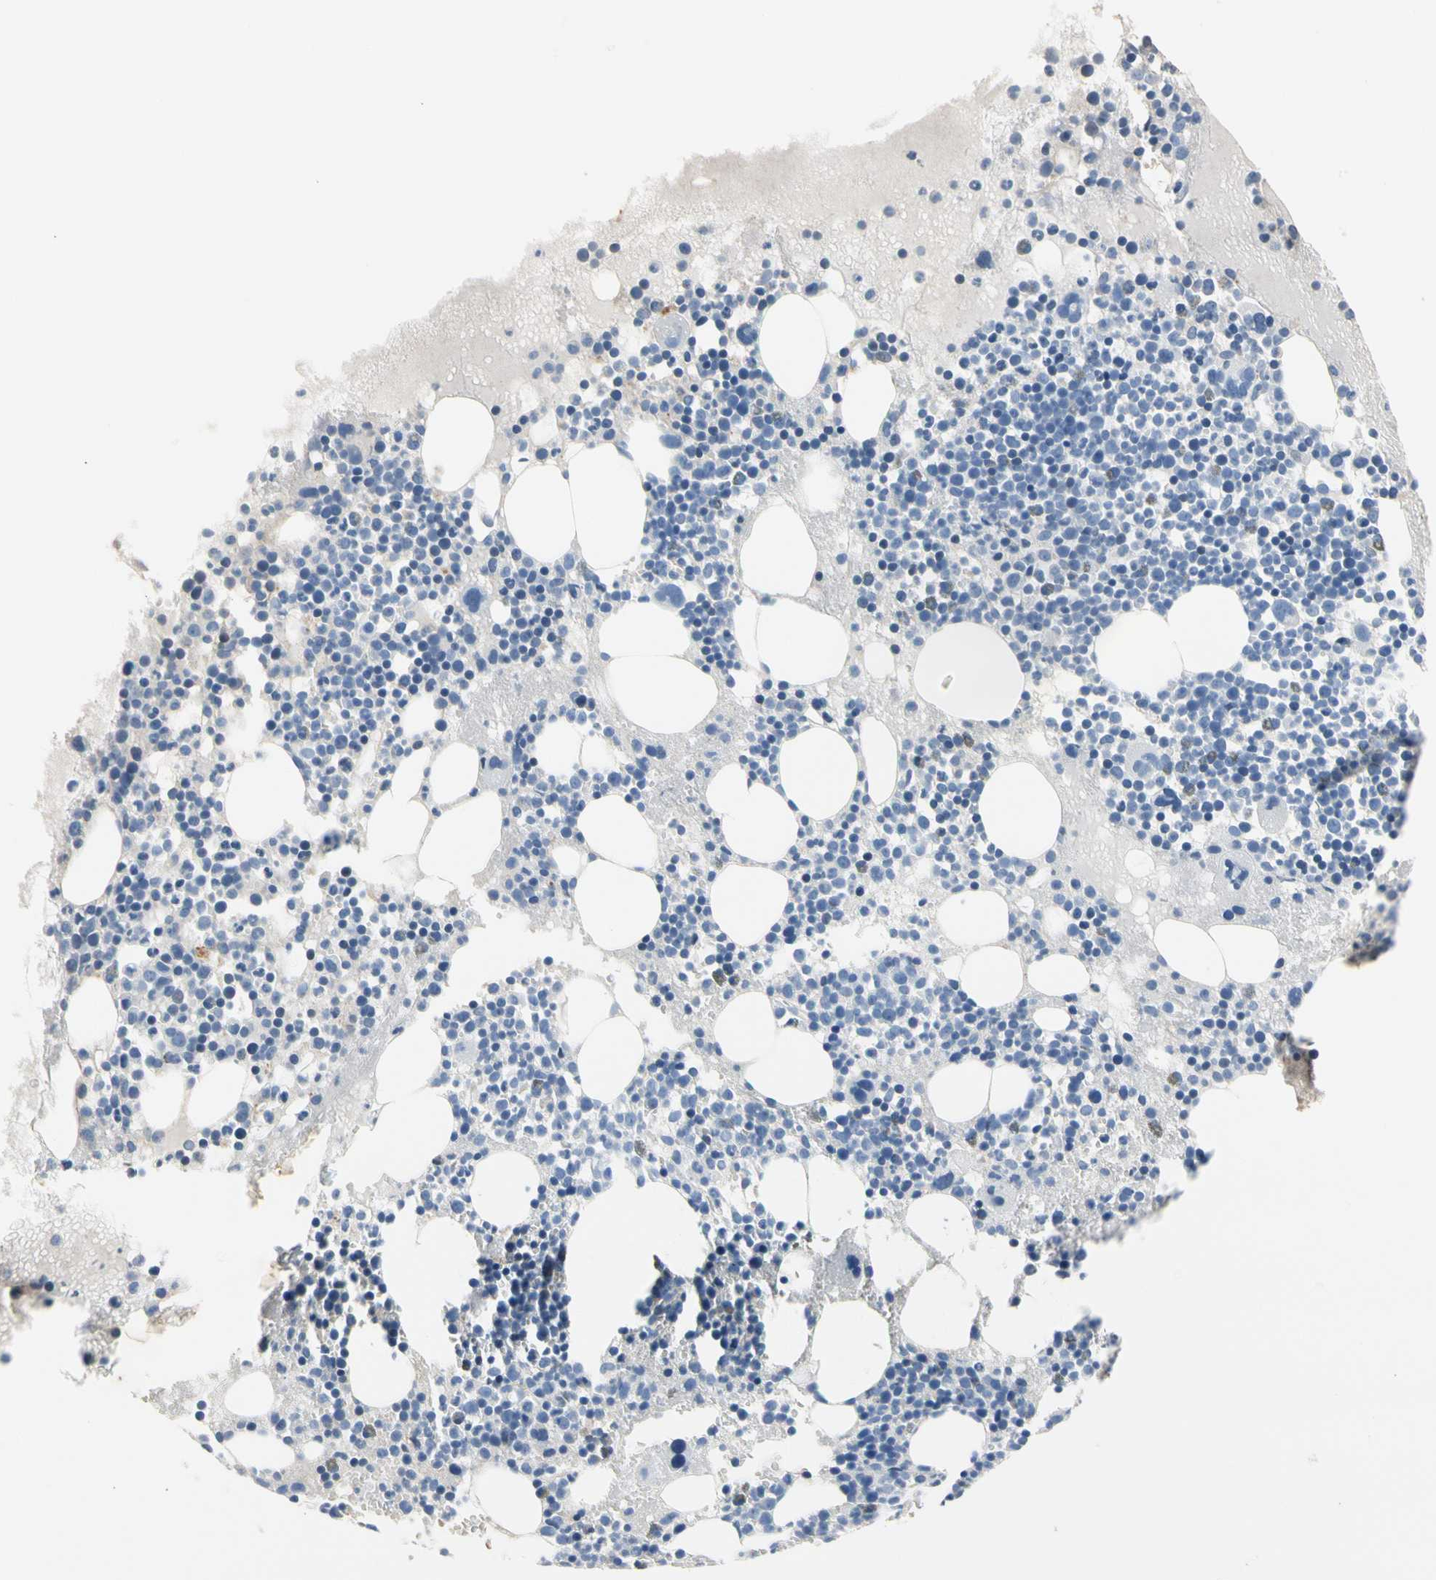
{"staining": {"intensity": "negative", "quantity": "none", "location": "none"}, "tissue": "bone marrow", "cell_type": "Hematopoietic cells", "image_type": "normal", "snomed": [{"axis": "morphology", "description": "Normal tissue, NOS"}, {"axis": "topography", "description": "Bone marrow"}], "caption": "Immunohistochemistry (IHC) photomicrograph of normal bone marrow: human bone marrow stained with DAB (3,3'-diaminobenzidine) demonstrates no significant protein expression in hematopoietic cells.", "gene": "MARK1", "patient": {"sex": "male", "age": 15}}